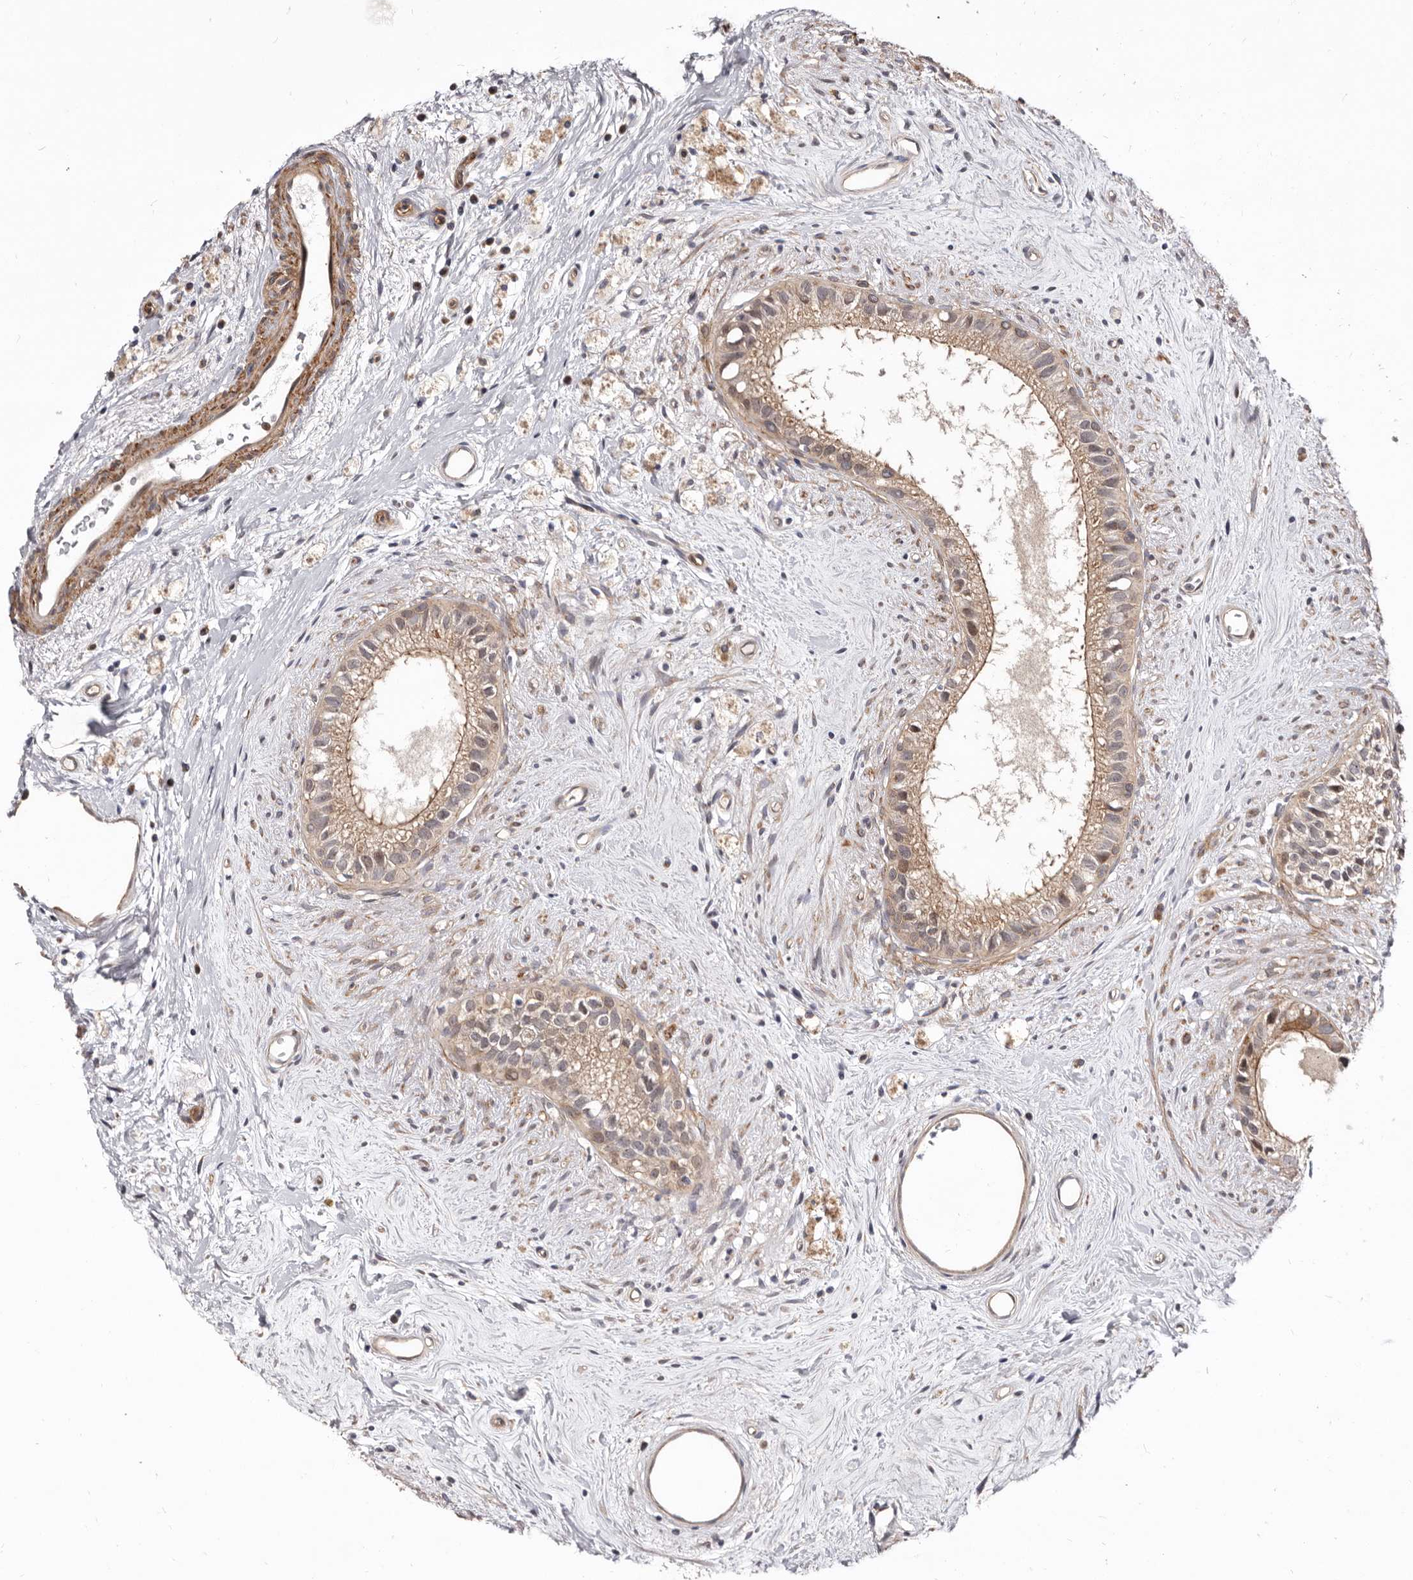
{"staining": {"intensity": "moderate", "quantity": ">75%", "location": "cytoplasmic/membranous"}, "tissue": "epididymis", "cell_type": "Glandular cells", "image_type": "normal", "snomed": [{"axis": "morphology", "description": "Normal tissue, NOS"}, {"axis": "topography", "description": "Epididymis"}], "caption": "This image displays normal epididymis stained with immunohistochemistry (IHC) to label a protein in brown. The cytoplasmic/membranous of glandular cells show moderate positivity for the protein. Nuclei are counter-stained blue.", "gene": "GPATCH4", "patient": {"sex": "male", "age": 80}}